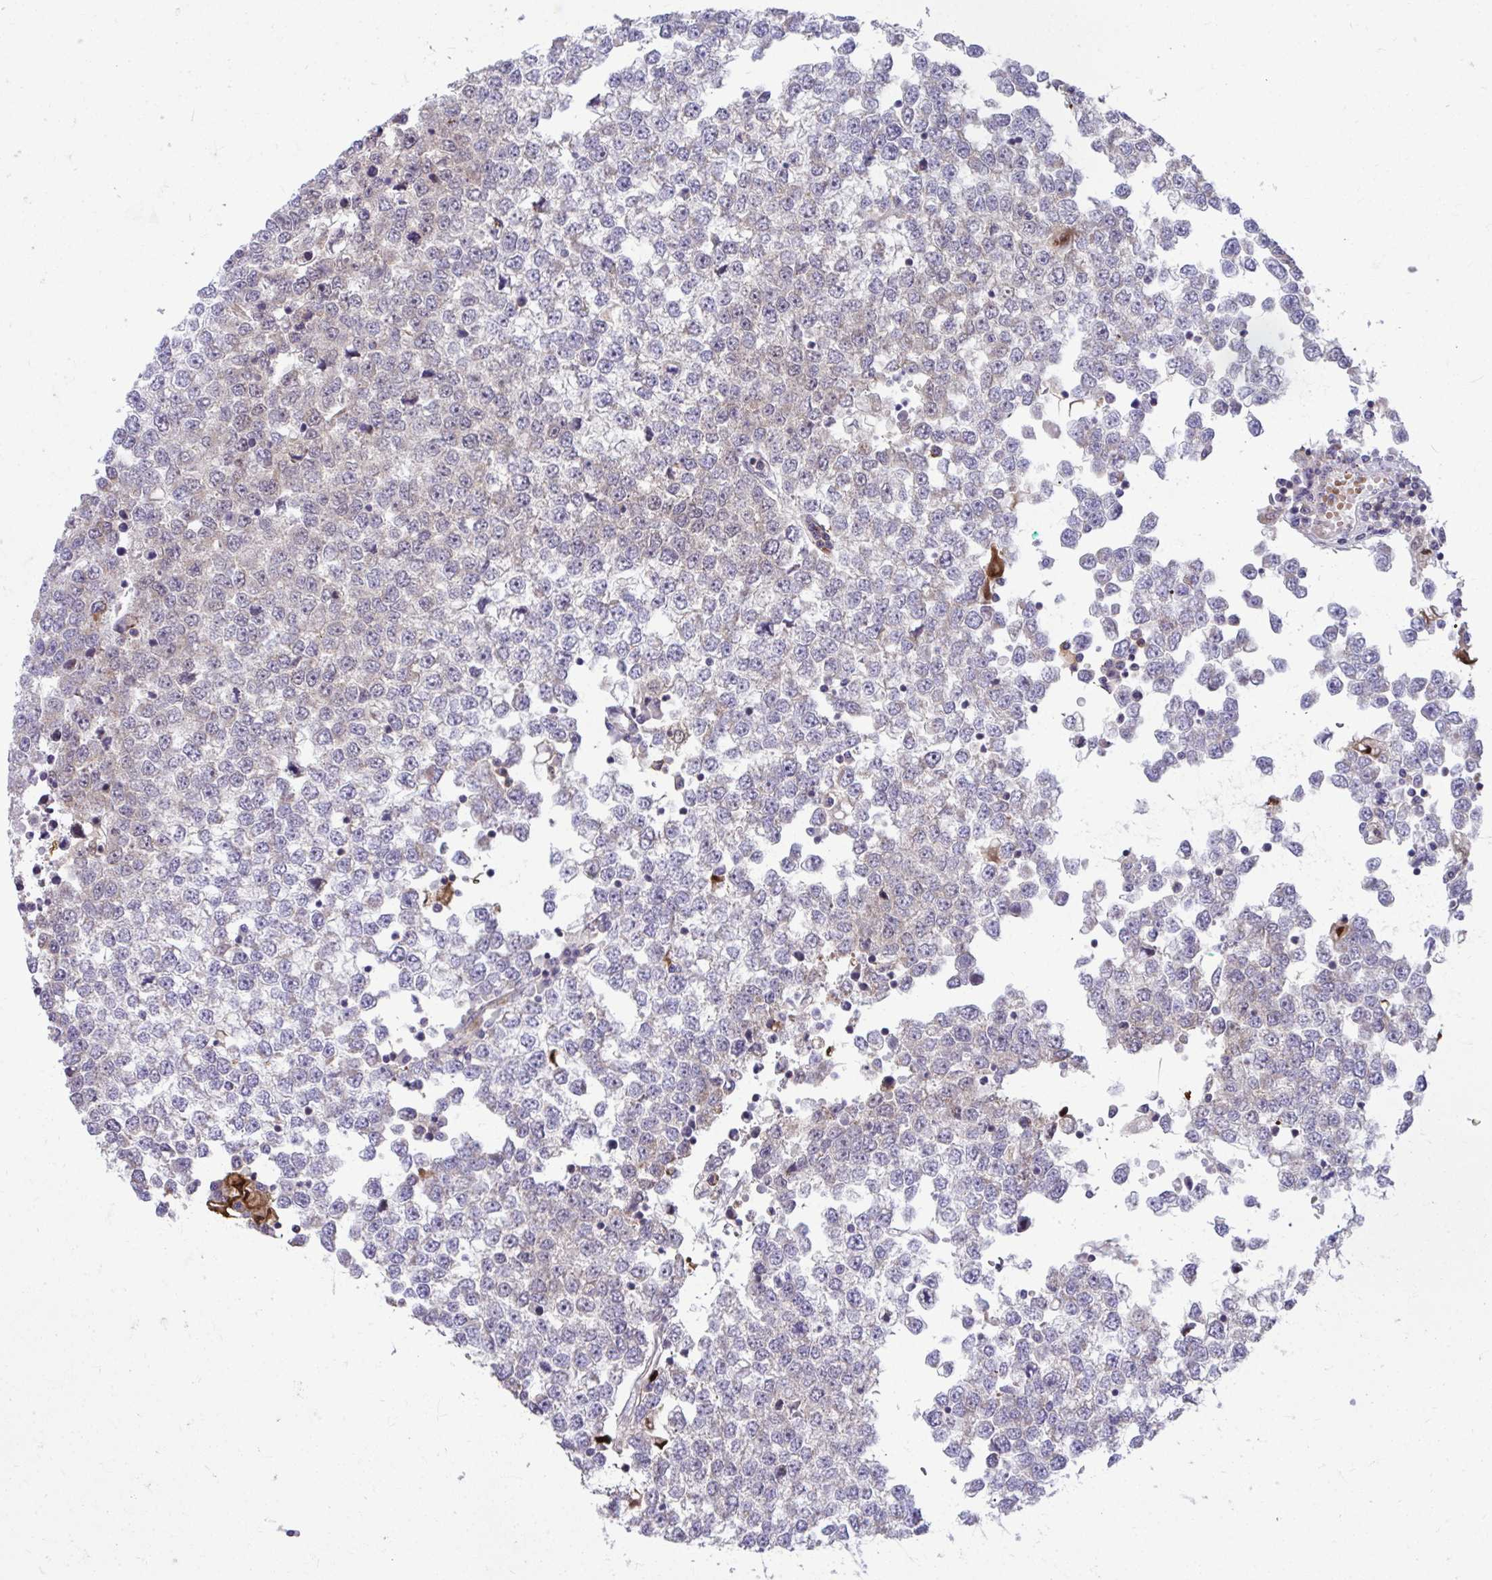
{"staining": {"intensity": "weak", "quantity": "<25%", "location": "cytoplasmic/membranous"}, "tissue": "testis cancer", "cell_type": "Tumor cells", "image_type": "cancer", "snomed": [{"axis": "morphology", "description": "Seminoma, NOS"}, {"axis": "topography", "description": "Testis"}], "caption": "DAB immunohistochemical staining of seminoma (testis) displays no significant expression in tumor cells.", "gene": "C16orf54", "patient": {"sex": "male", "age": 65}}